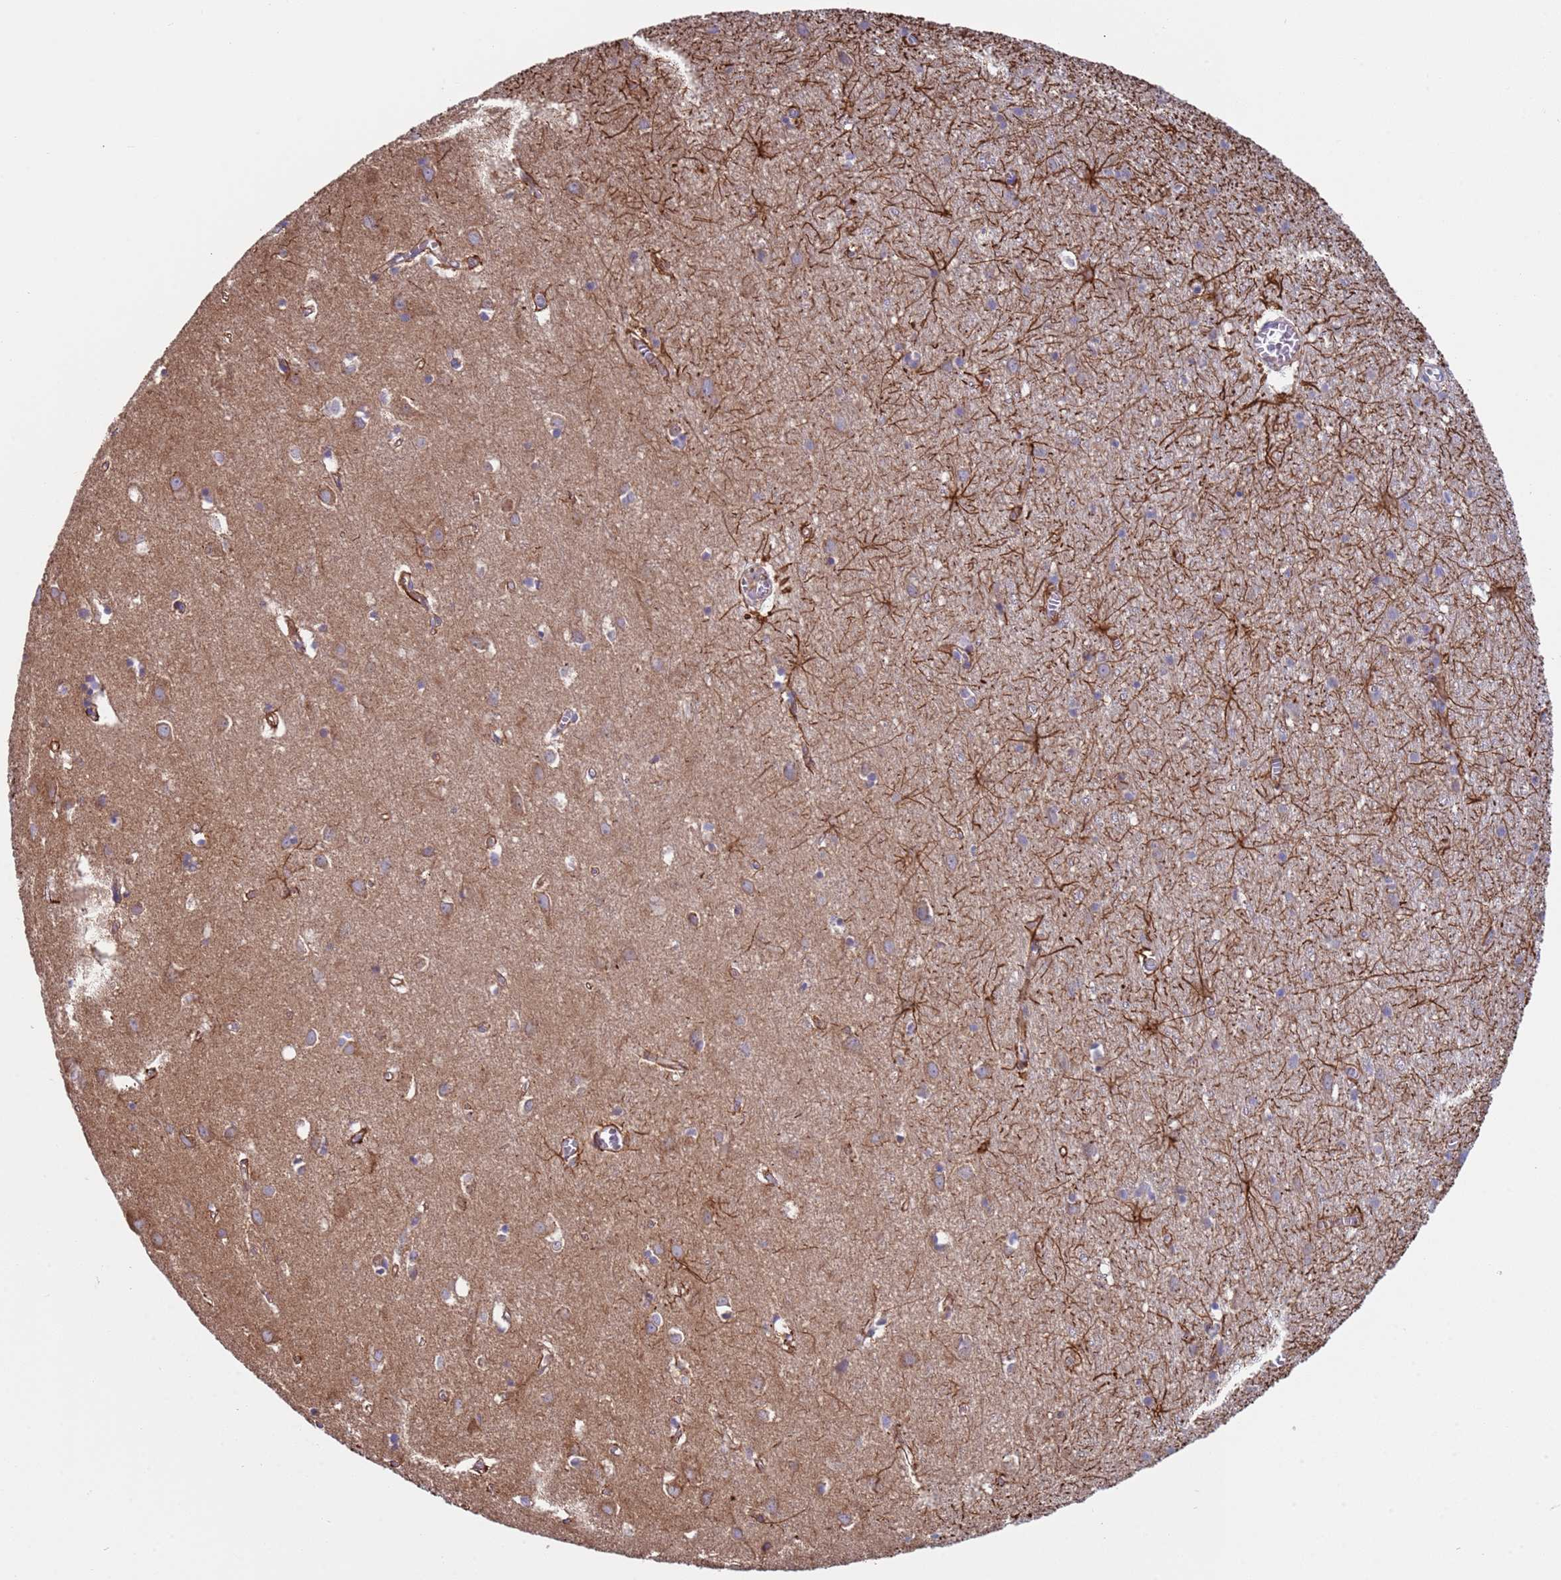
{"staining": {"intensity": "weak", "quantity": "<25%", "location": "cytoplasmic/membranous"}, "tissue": "cerebral cortex", "cell_type": "Endothelial cells", "image_type": "normal", "snomed": [{"axis": "morphology", "description": "Normal tissue, NOS"}, {"axis": "topography", "description": "Cerebral cortex"}], "caption": "IHC photomicrograph of normal cerebral cortex: human cerebral cortex stained with DAB reveals no significant protein expression in endothelial cells.", "gene": "NUDT12", "patient": {"sex": "female", "age": 64}}